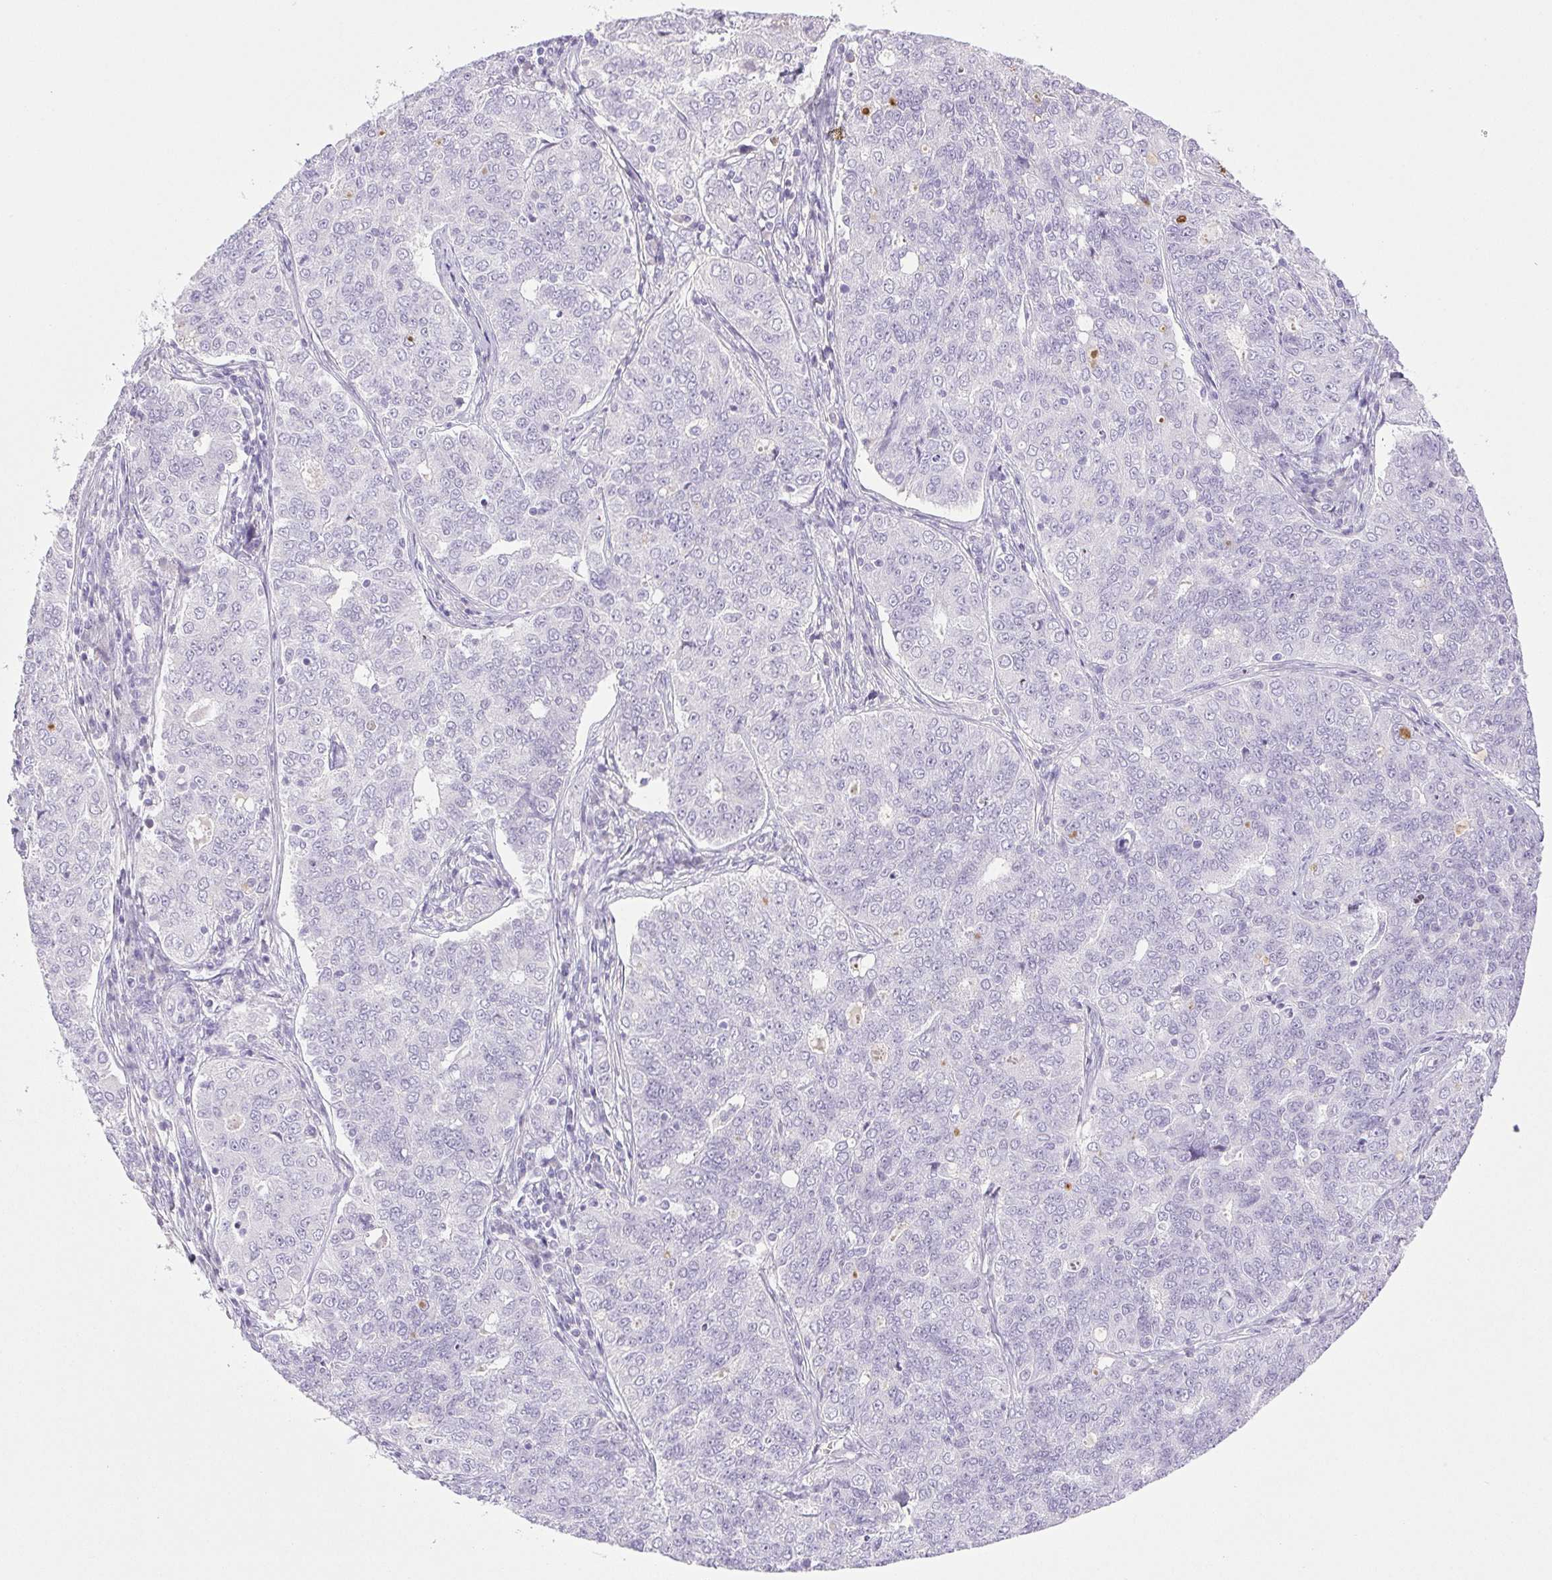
{"staining": {"intensity": "negative", "quantity": "none", "location": "none"}, "tissue": "endometrial cancer", "cell_type": "Tumor cells", "image_type": "cancer", "snomed": [{"axis": "morphology", "description": "Adenocarcinoma, NOS"}, {"axis": "topography", "description": "Endometrium"}], "caption": "Micrograph shows no protein positivity in tumor cells of endometrial cancer tissue.", "gene": "PAPPA2", "patient": {"sex": "female", "age": 43}}